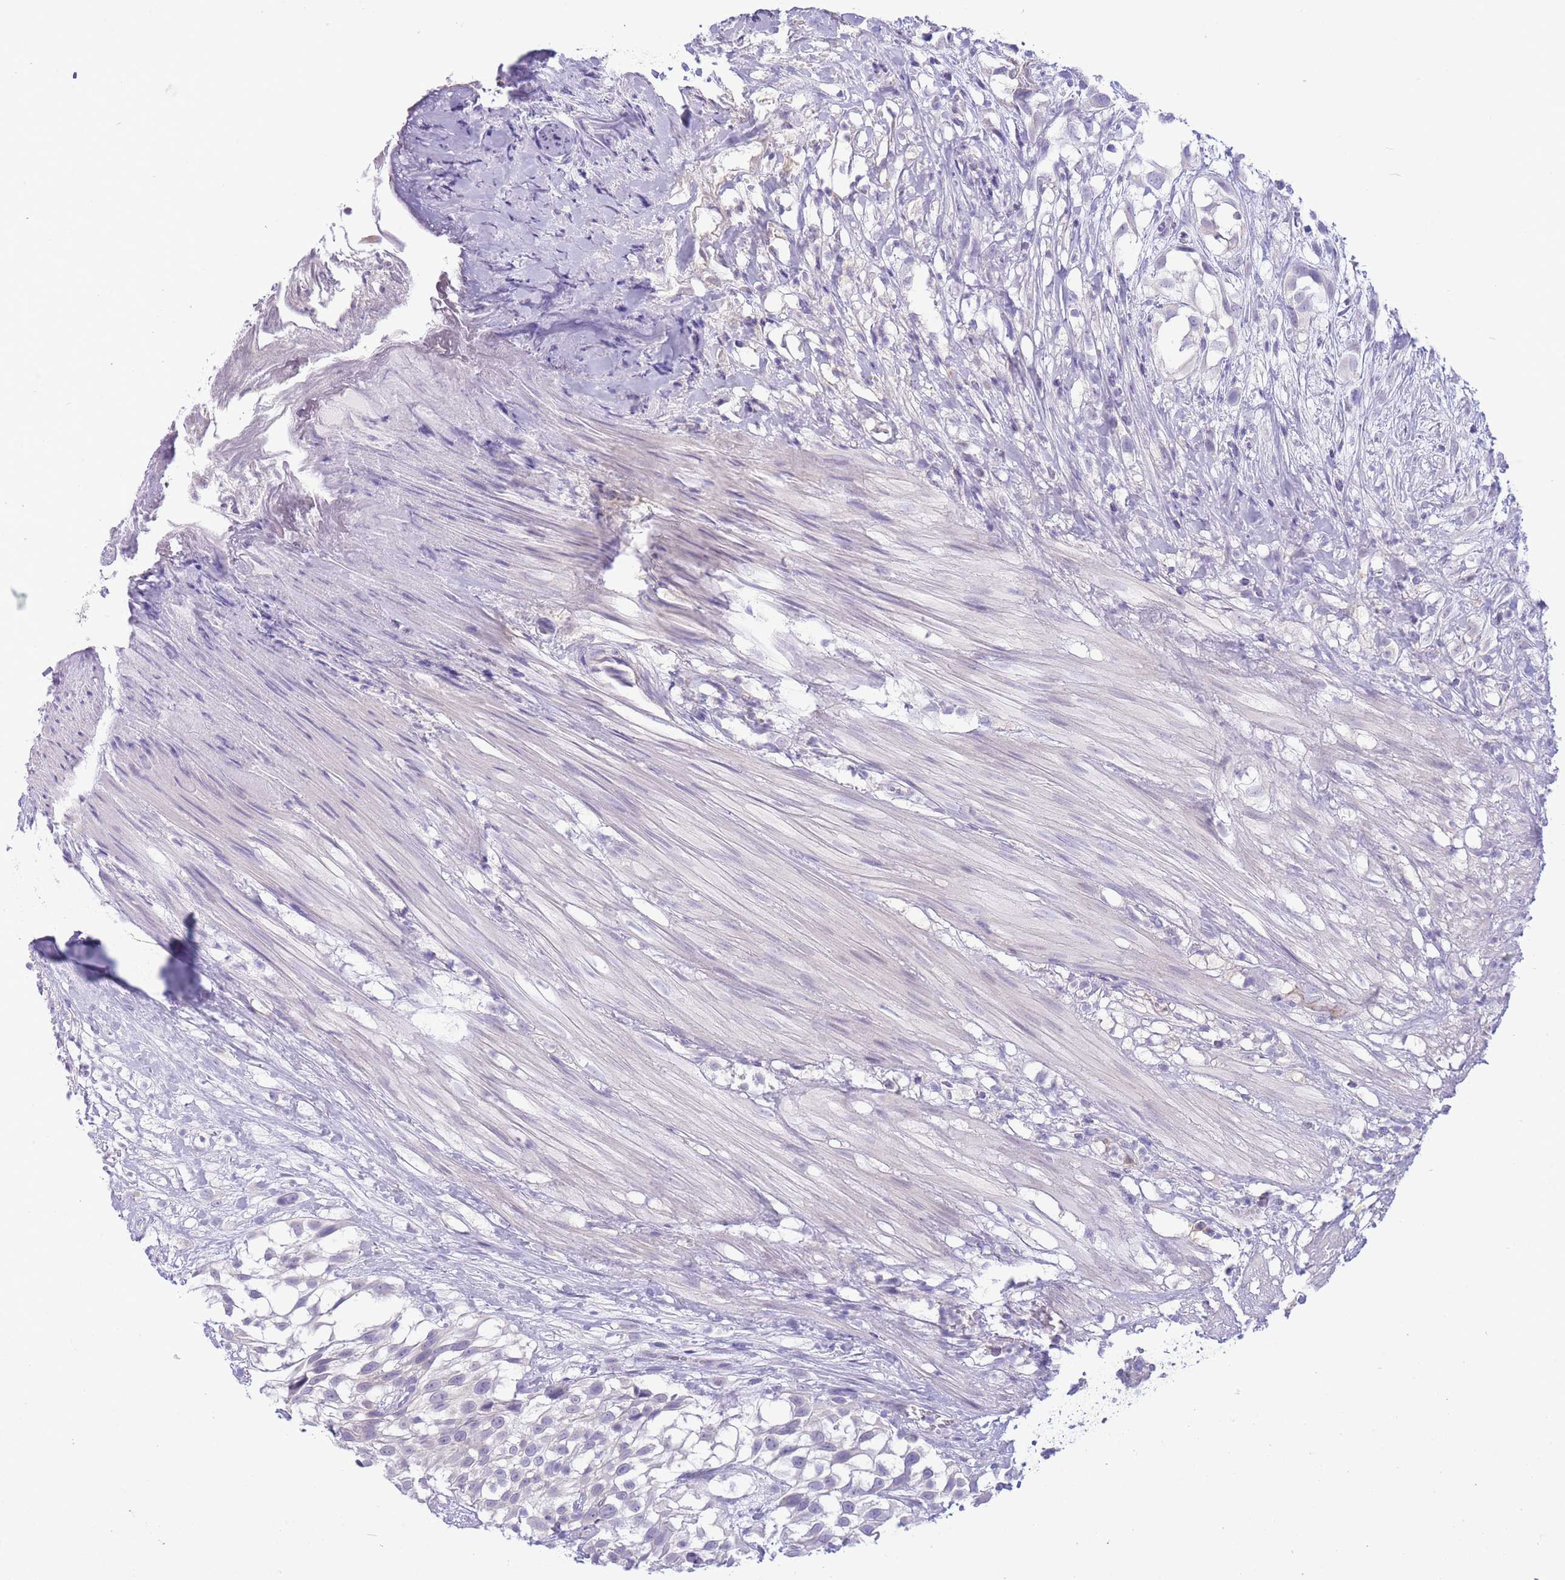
{"staining": {"intensity": "negative", "quantity": "none", "location": "none"}, "tissue": "urothelial cancer", "cell_type": "Tumor cells", "image_type": "cancer", "snomed": [{"axis": "morphology", "description": "Urothelial carcinoma, High grade"}, {"axis": "topography", "description": "Urinary bladder"}], "caption": "Urothelial cancer stained for a protein using IHC reveals no positivity tumor cells.", "gene": "ASAP3", "patient": {"sex": "male", "age": 56}}